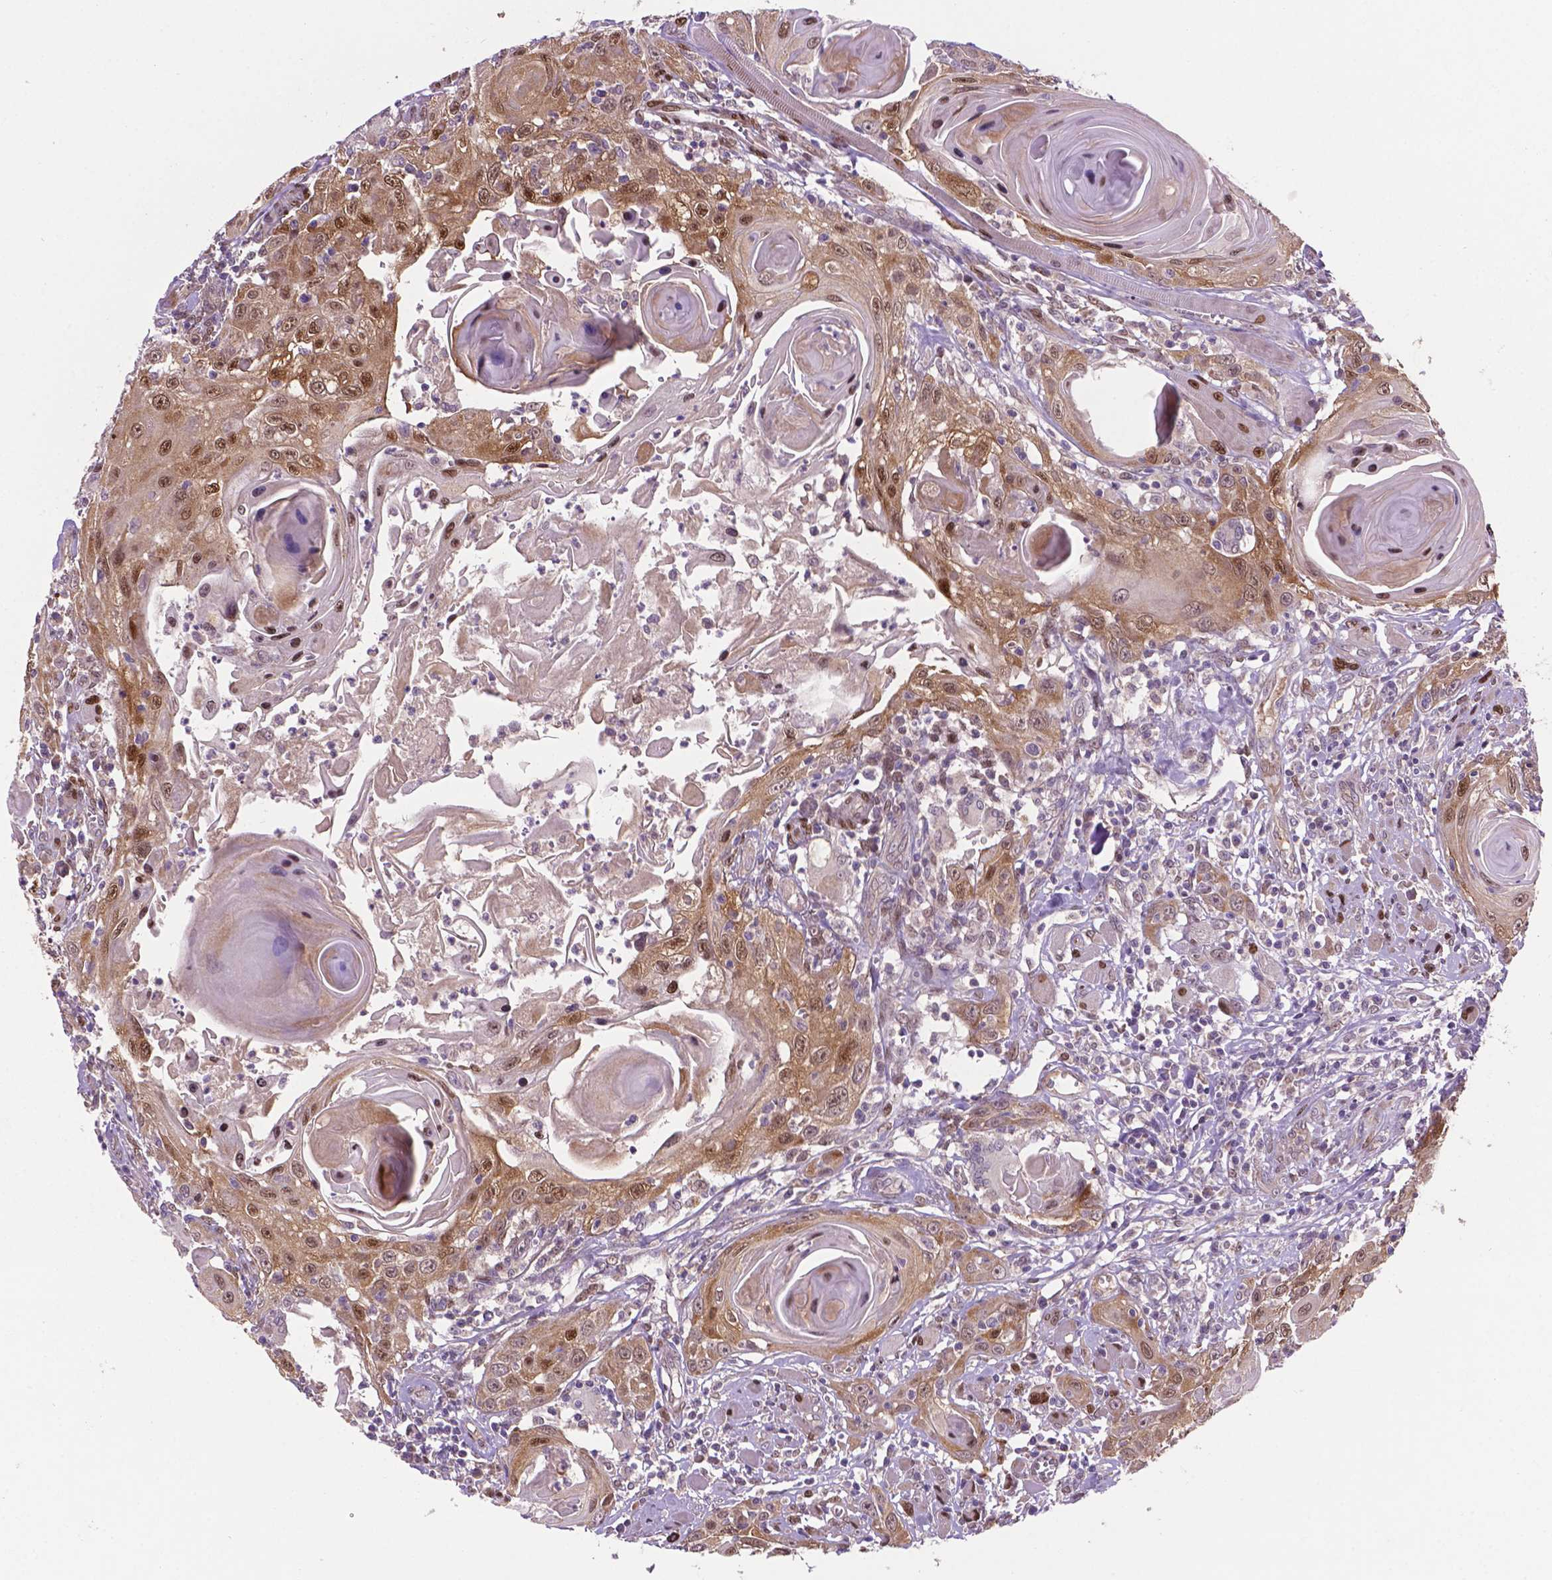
{"staining": {"intensity": "moderate", "quantity": ">75%", "location": "cytoplasmic/membranous,nuclear"}, "tissue": "head and neck cancer", "cell_type": "Tumor cells", "image_type": "cancer", "snomed": [{"axis": "morphology", "description": "Squamous cell carcinoma, NOS"}, {"axis": "topography", "description": "Head-Neck"}], "caption": "Immunohistochemical staining of head and neck squamous cell carcinoma displays medium levels of moderate cytoplasmic/membranous and nuclear expression in about >75% of tumor cells.", "gene": "IRF6", "patient": {"sex": "female", "age": 80}}